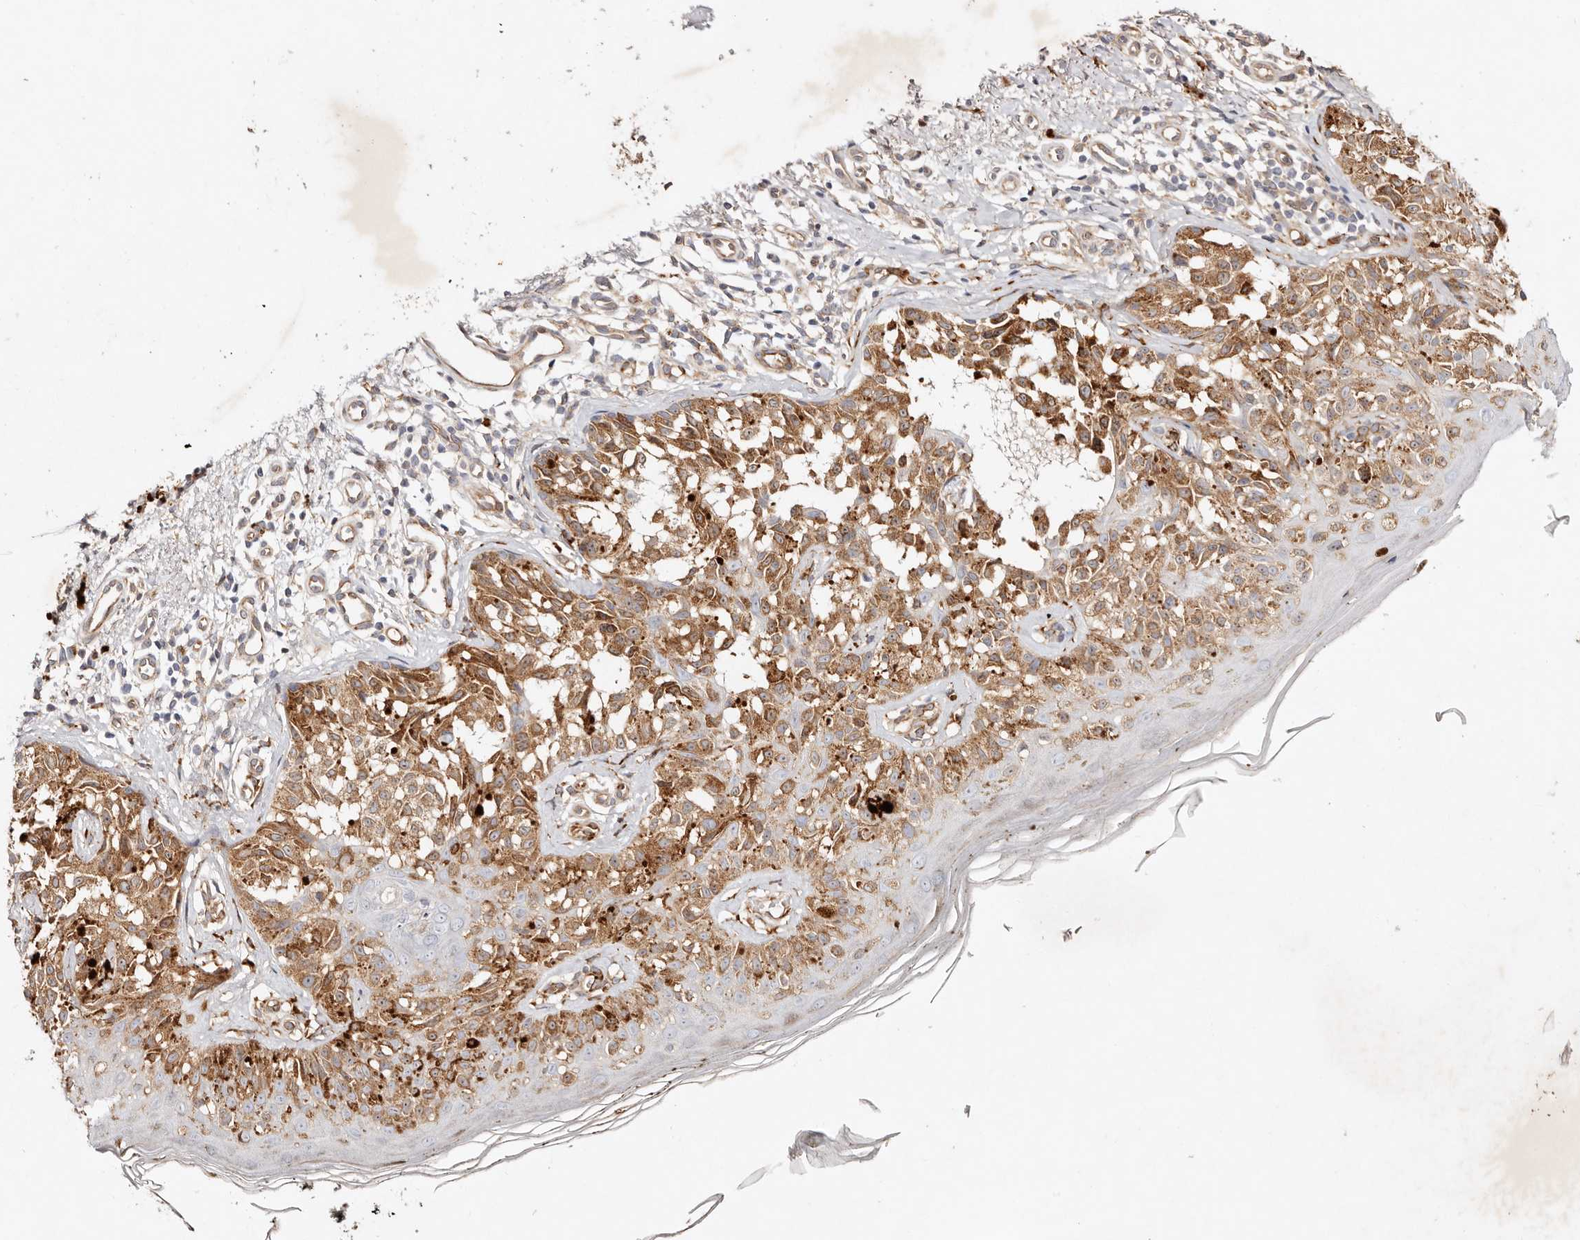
{"staining": {"intensity": "moderate", "quantity": ">75%", "location": "cytoplasmic/membranous"}, "tissue": "melanoma", "cell_type": "Tumor cells", "image_type": "cancer", "snomed": [{"axis": "morphology", "description": "Malignant melanoma, NOS"}, {"axis": "topography", "description": "Skin"}], "caption": "DAB immunohistochemical staining of human malignant melanoma displays moderate cytoplasmic/membranous protein staining in approximately >75% of tumor cells.", "gene": "SERPINH1", "patient": {"sex": "female", "age": 50}}